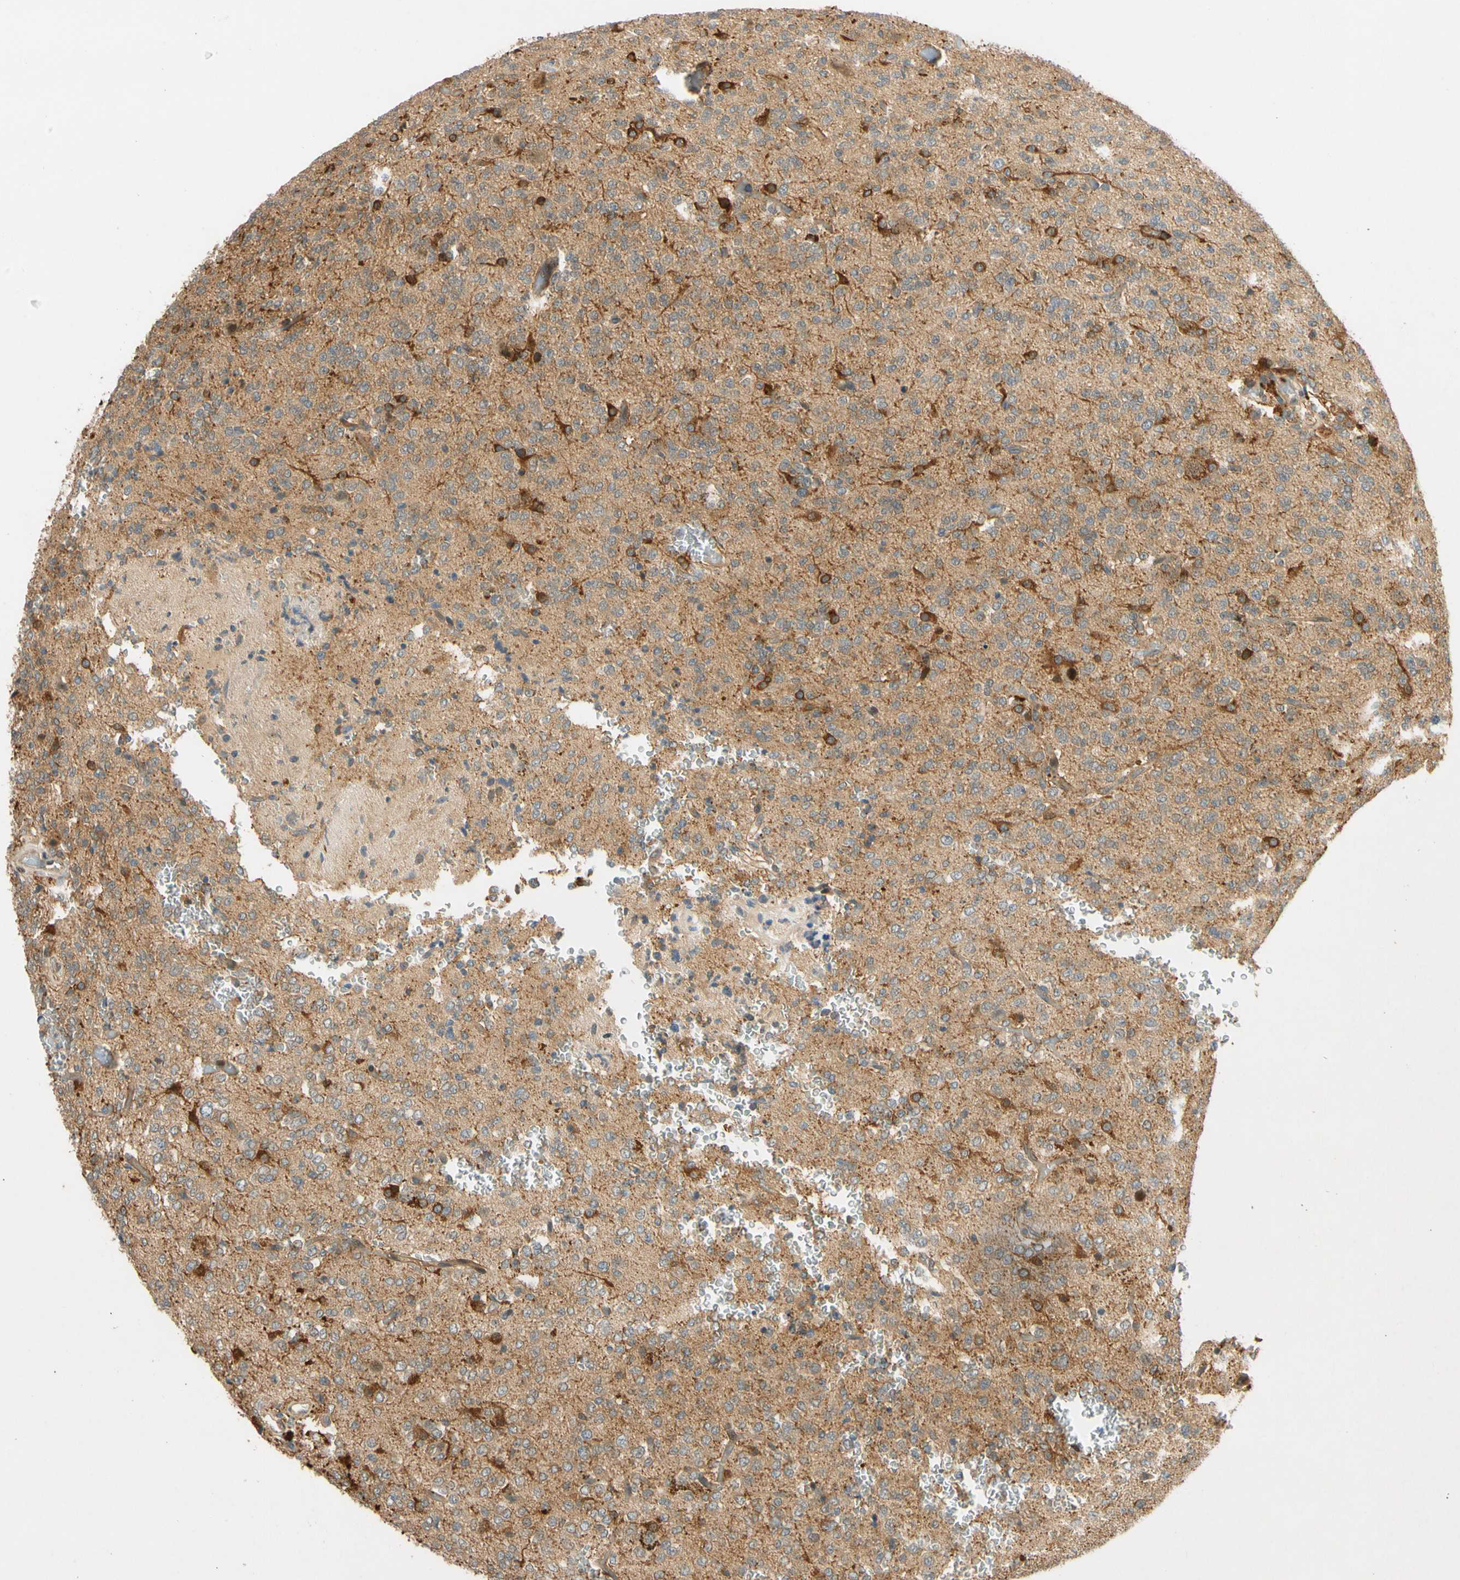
{"staining": {"intensity": "weak", "quantity": "25%-75%", "location": "cytoplasmic/membranous"}, "tissue": "glioma", "cell_type": "Tumor cells", "image_type": "cancer", "snomed": [{"axis": "morphology", "description": "Glioma, malignant, Low grade"}, {"axis": "topography", "description": "Brain"}], "caption": "Immunohistochemistry of human malignant glioma (low-grade) shows low levels of weak cytoplasmic/membranous expression in approximately 25%-75% of tumor cells. The protein is shown in brown color, while the nuclei are stained blue.", "gene": "GATD1", "patient": {"sex": "male", "age": 38}}